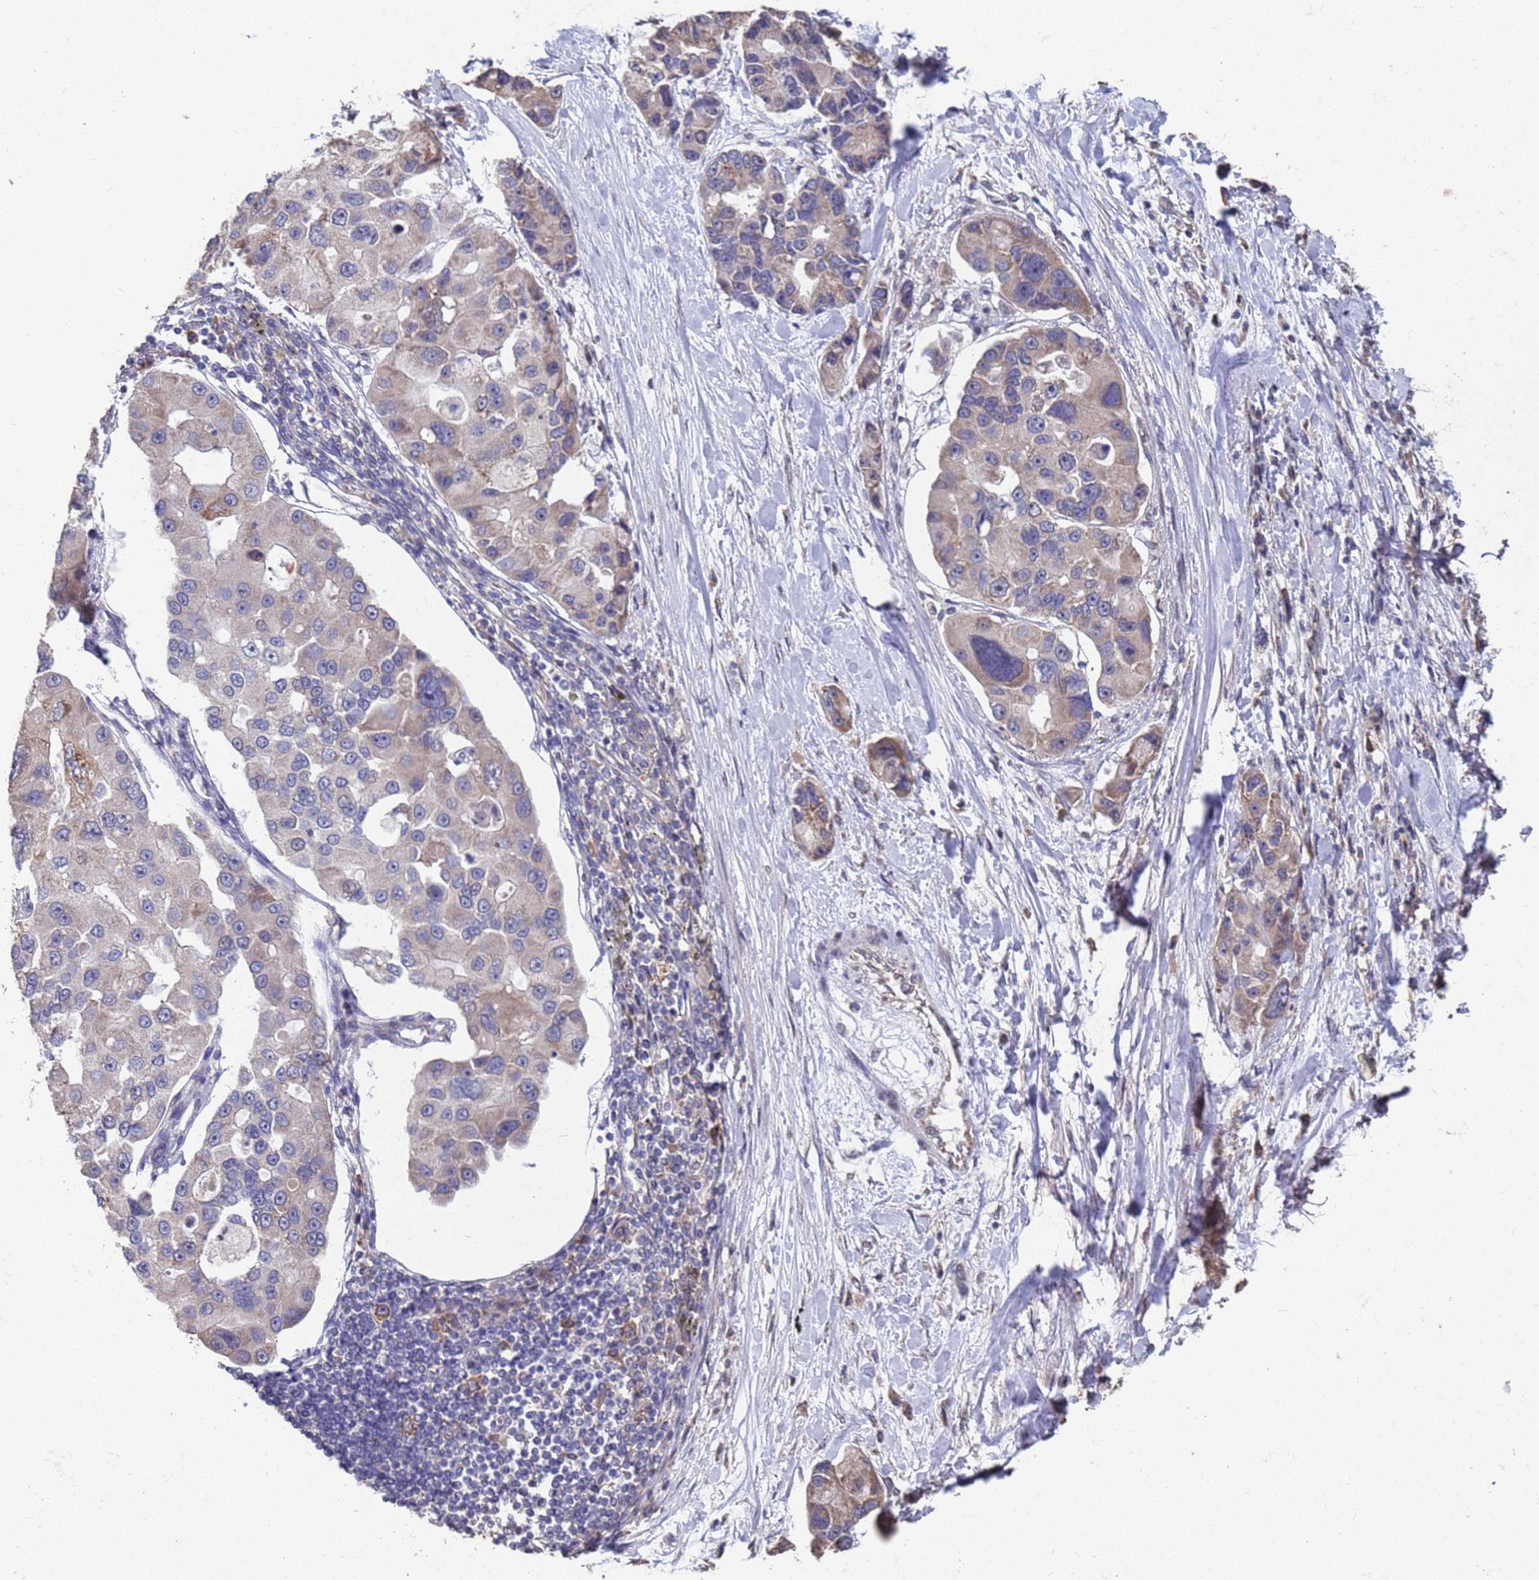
{"staining": {"intensity": "weak", "quantity": "25%-75%", "location": "cytoplasmic/membranous"}, "tissue": "lung cancer", "cell_type": "Tumor cells", "image_type": "cancer", "snomed": [{"axis": "morphology", "description": "Adenocarcinoma, NOS"}, {"axis": "topography", "description": "Lung"}], "caption": "An immunohistochemistry (IHC) photomicrograph of neoplastic tissue is shown. Protein staining in brown labels weak cytoplasmic/membranous positivity in lung cancer (adenocarcinoma) within tumor cells.", "gene": "CFAP119", "patient": {"sex": "female", "age": 54}}